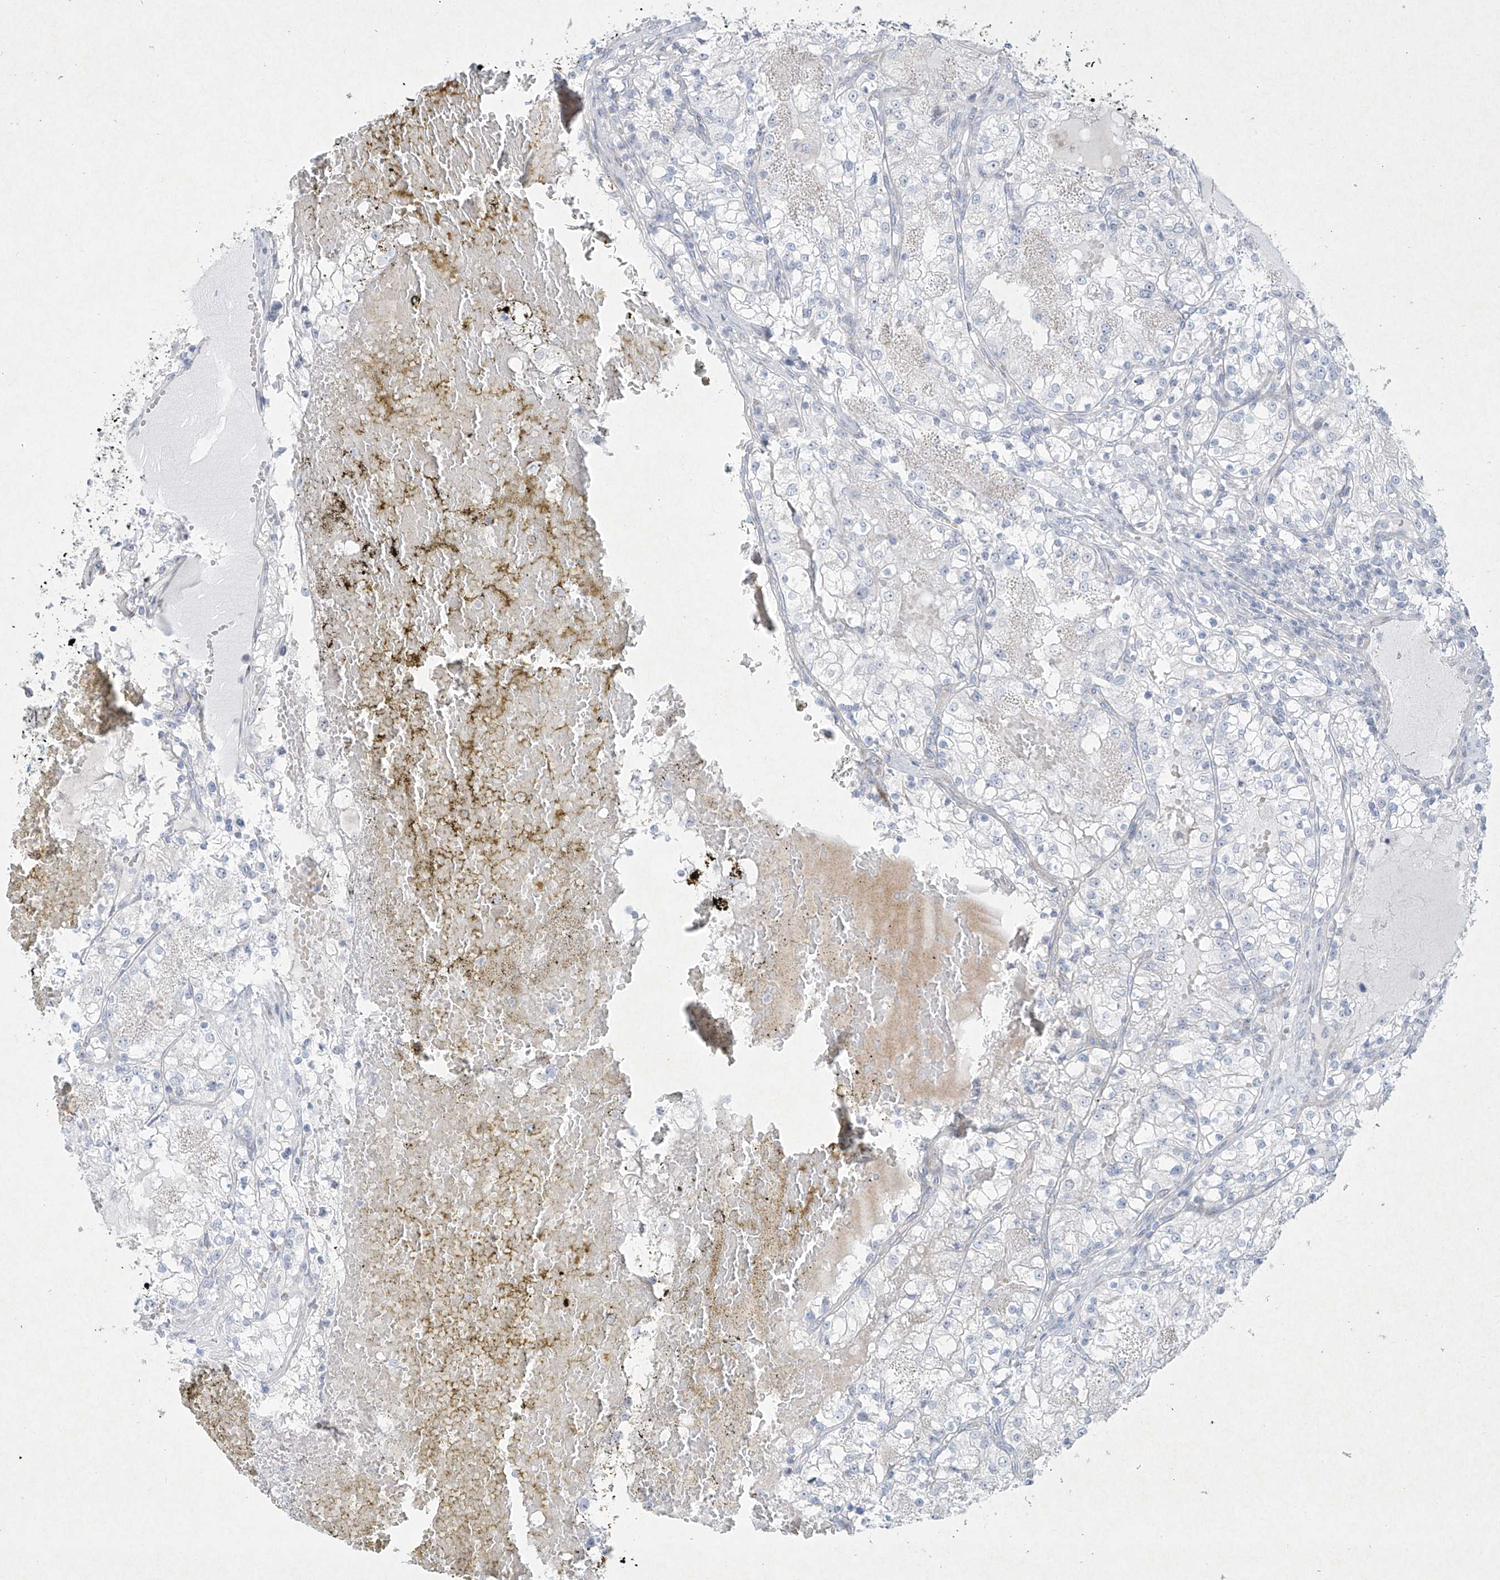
{"staining": {"intensity": "negative", "quantity": "none", "location": "none"}, "tissue": "renal cancer", "cell_type": "Tumor cells", "image_type": "cancer", "snomed": [{"axis": "morphology", "description": "Normal tissue, NOS"}, {"axis": "morphology", "description": "Adenocarcinoma, NOS"}, {"axis": "topography", "description": "Kidney"}], "caption": "Immunohistochemistry histopathology image of neoplastic tissue: human renal adenocarcinoma stained with DAB (3,3'-diaminobenzidine) demonstrates no significant protein expression in tumor cells. Nuclei are stained in blue.", "gene": "PAX6", "patient": {"sex": "male", "age": 68}}